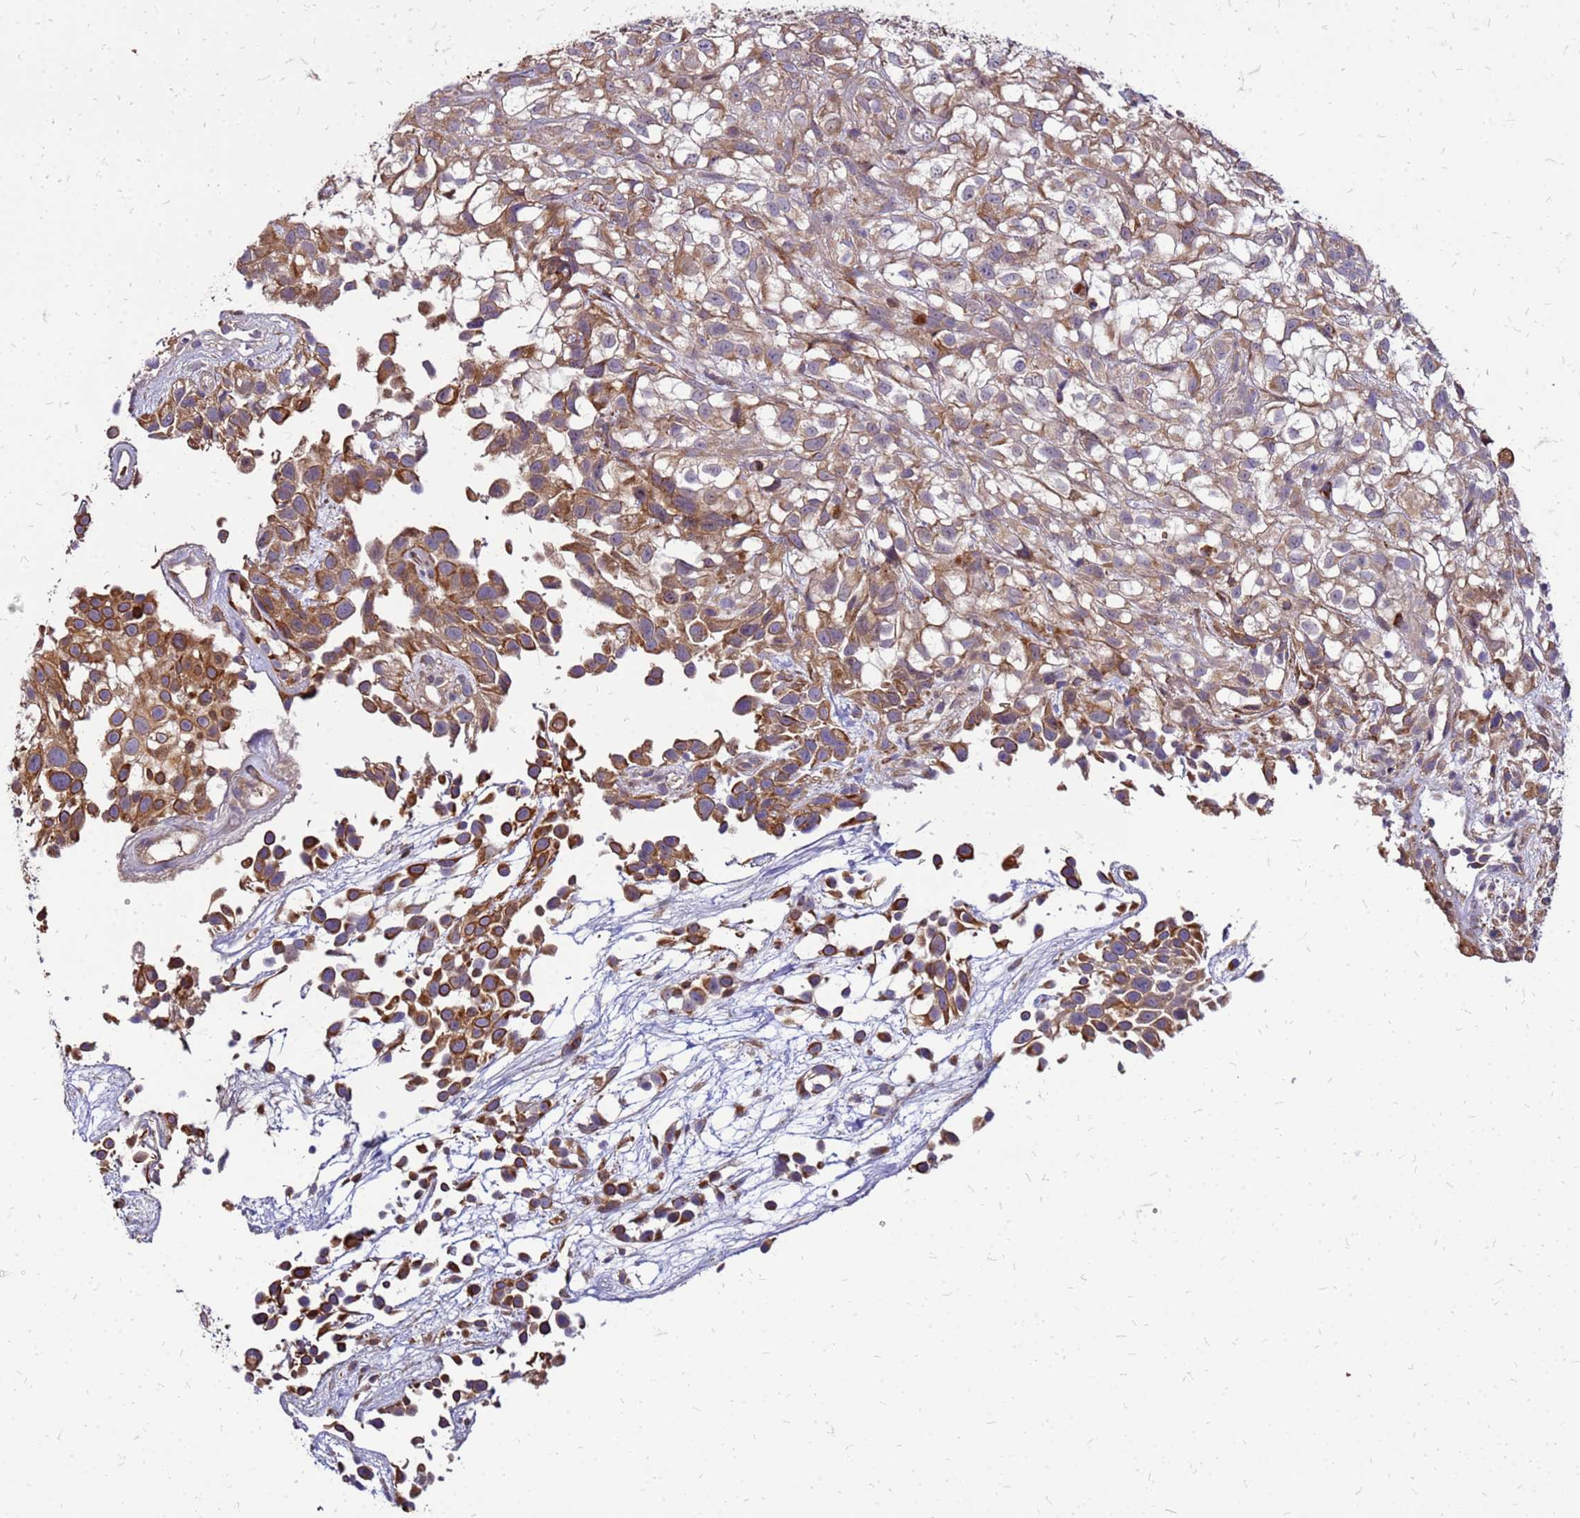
{"staining": {"intensity": "moderate", "quantity": ">75%", "location": "cytoplasmic/membranous"}, "tissue": "urothelial cancer", "cell_type": "Tumor cells", "image_type": "cancer", "snomed": [{"axis": "morphology", "description": "Urothelial carcinoma, High grade"}, {"axis": "topography", "description": "Urinary bladder"}], "caption": "Moderate cytoplasmic/membranous expression is appreciated in approximately >75% of tumor cells in urothelial cancer.", "gene": "VMO1", "patient": {"sex": "male", "age": 56}}